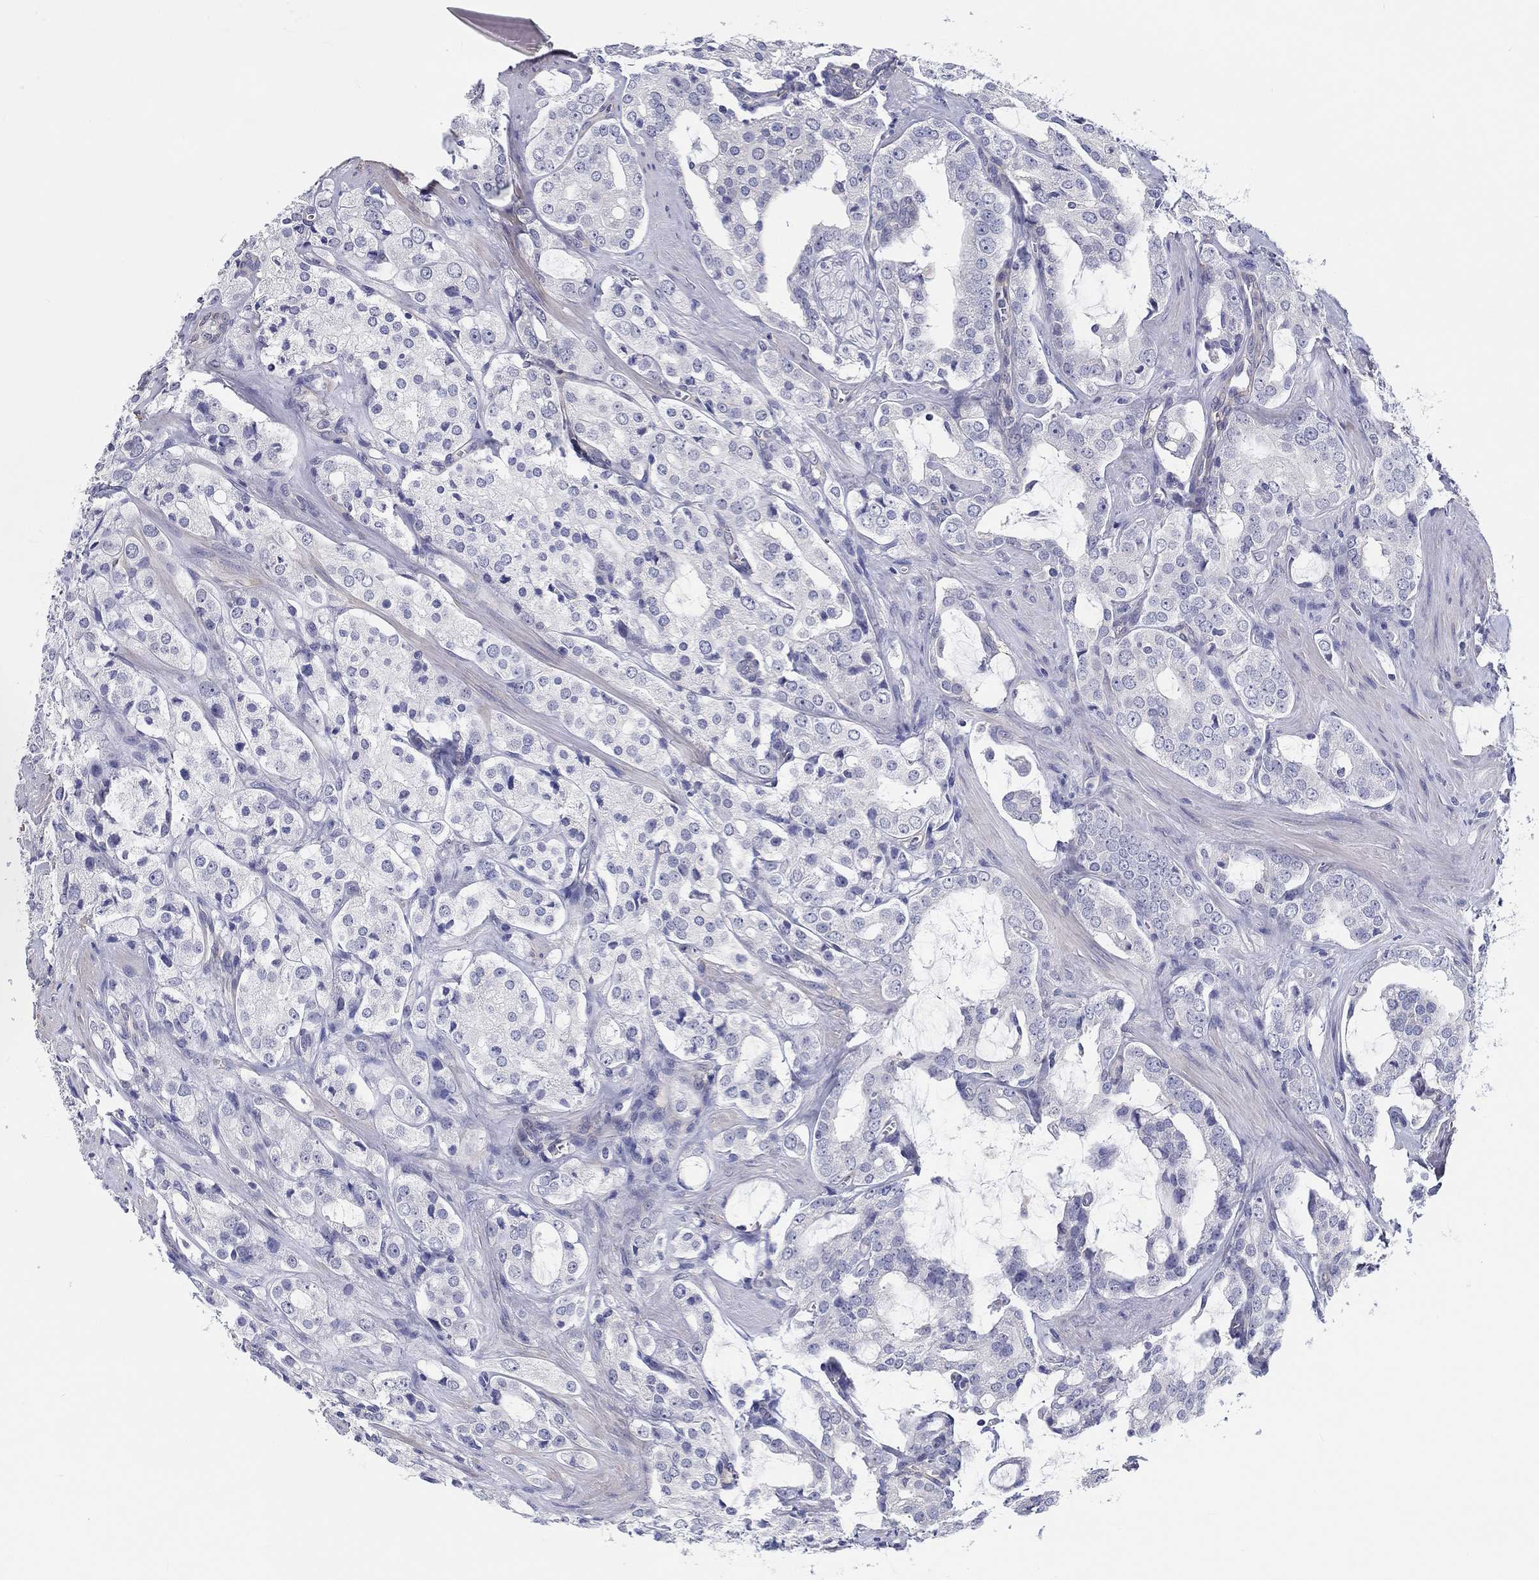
{"staining": {"intensity": "negative", "quantity": "none", "location": "none"}, "tissue": "prostate cancer", "cell_type": "Tumor cells", "image_type": "cancer", "snomed": [{"axis": "morphology", "description": "Adenocarcinoma, NOS"}, {"axis": "topography", "description": "Prostate"}], "caption": "High power microscopy micrograph of an IHC photomicrograph of adenocarcinoma (prostate), revealing no significant staining in tumor cells.", "gene": "CRYGD", "patient": {"sex": "male", "age": 66}}